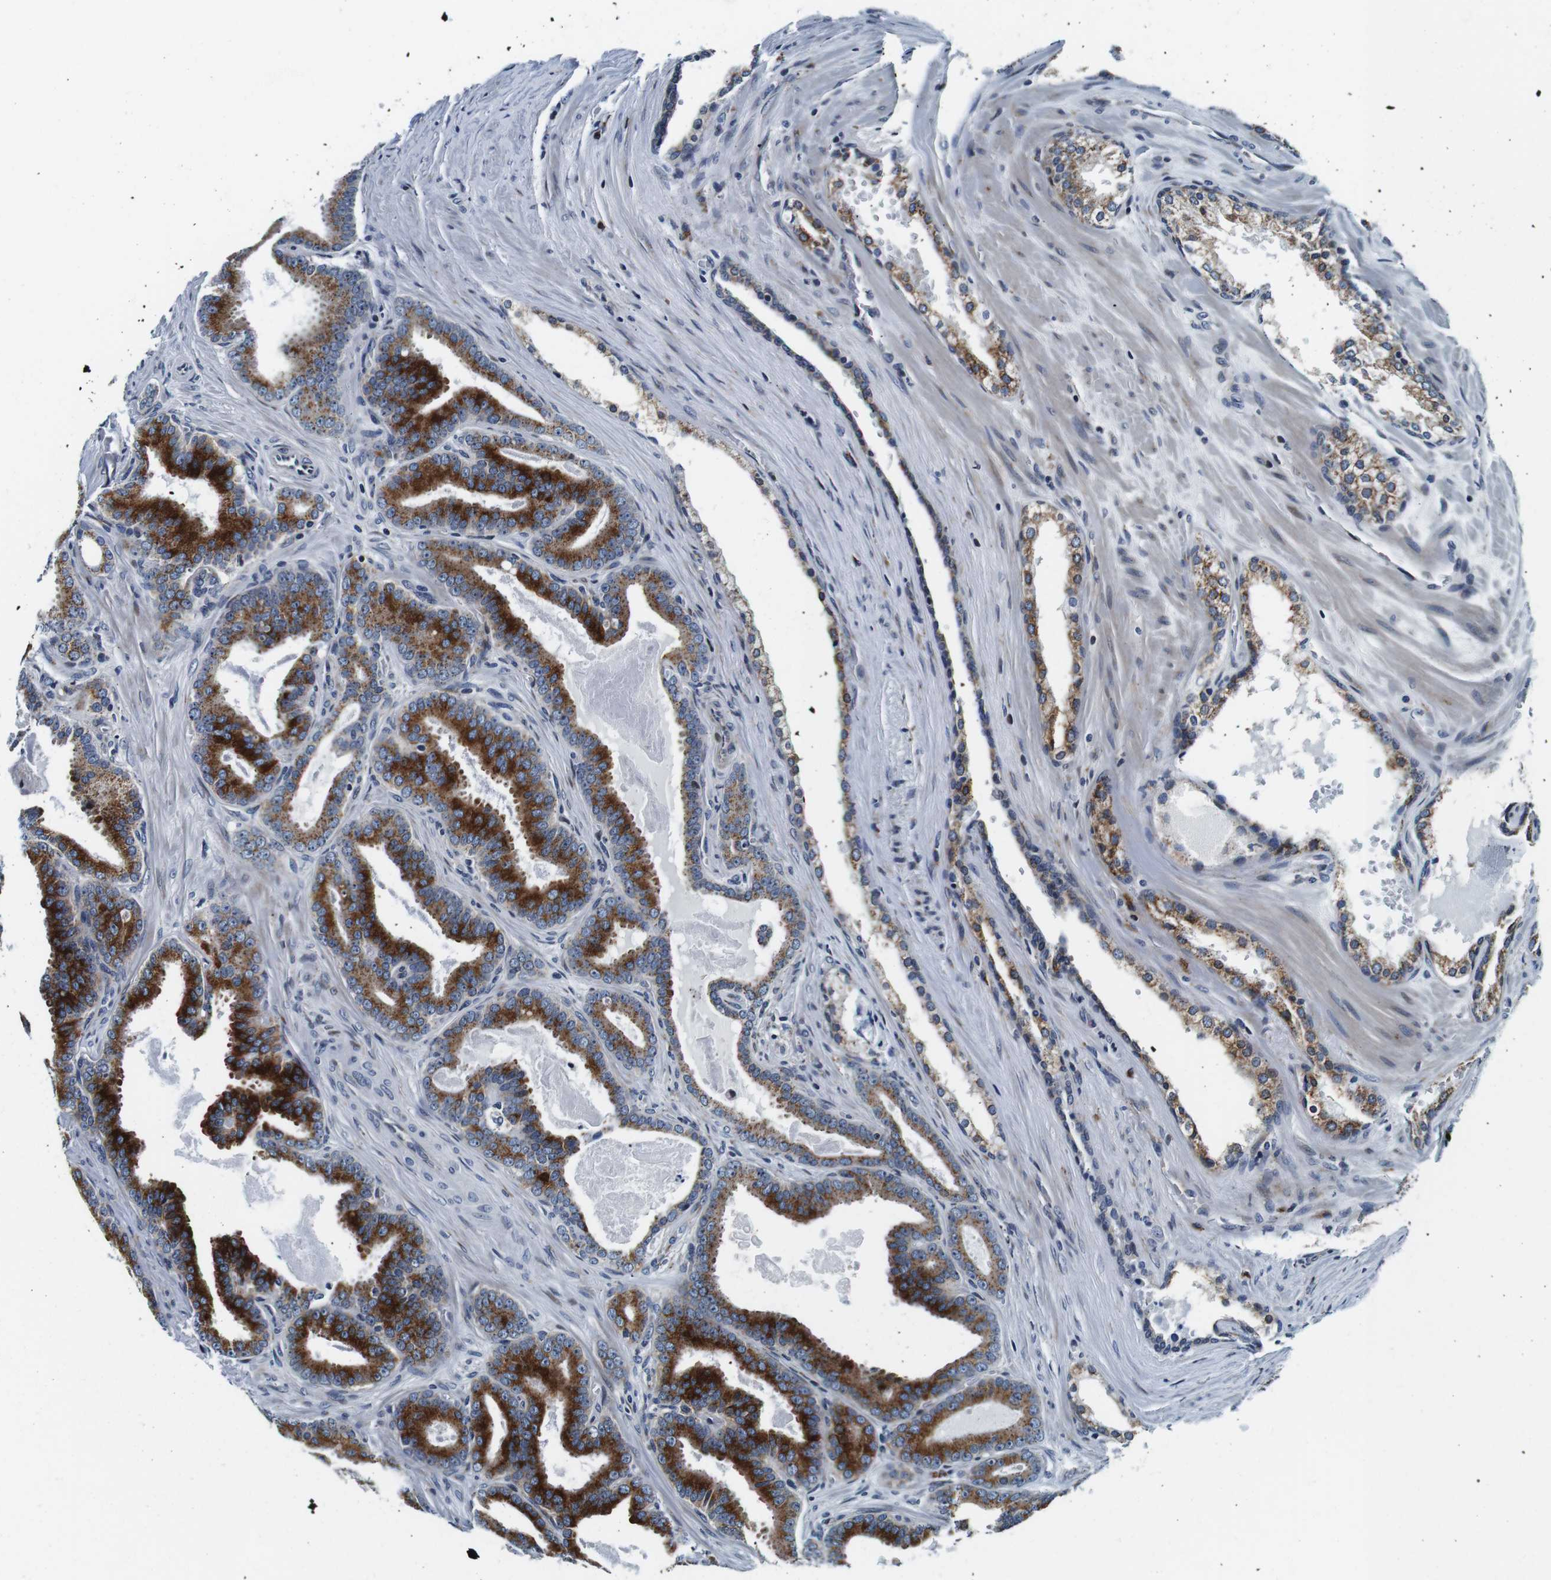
{"staining": {"intensity": "strong", "quantity": ">75%", "location": "cytoplasmic/membranous"}, "tissue": "prostate cancer", "cell_type": "Tumor cells", "image_type": "cancer", "snomed": [{"axis": "morphology", "description": "Adenocarcinoma, High grade"}, {"axis": "topography", "description": "Prostate"}], "caption": "A brown stain labels strong cytoplasmic/membranous staining of a protein in prostate cancer (high-grade adenocarcinoma) tumor cells.", "gene": "FAR2", "patient": {"sex": "male", "age": 60}}